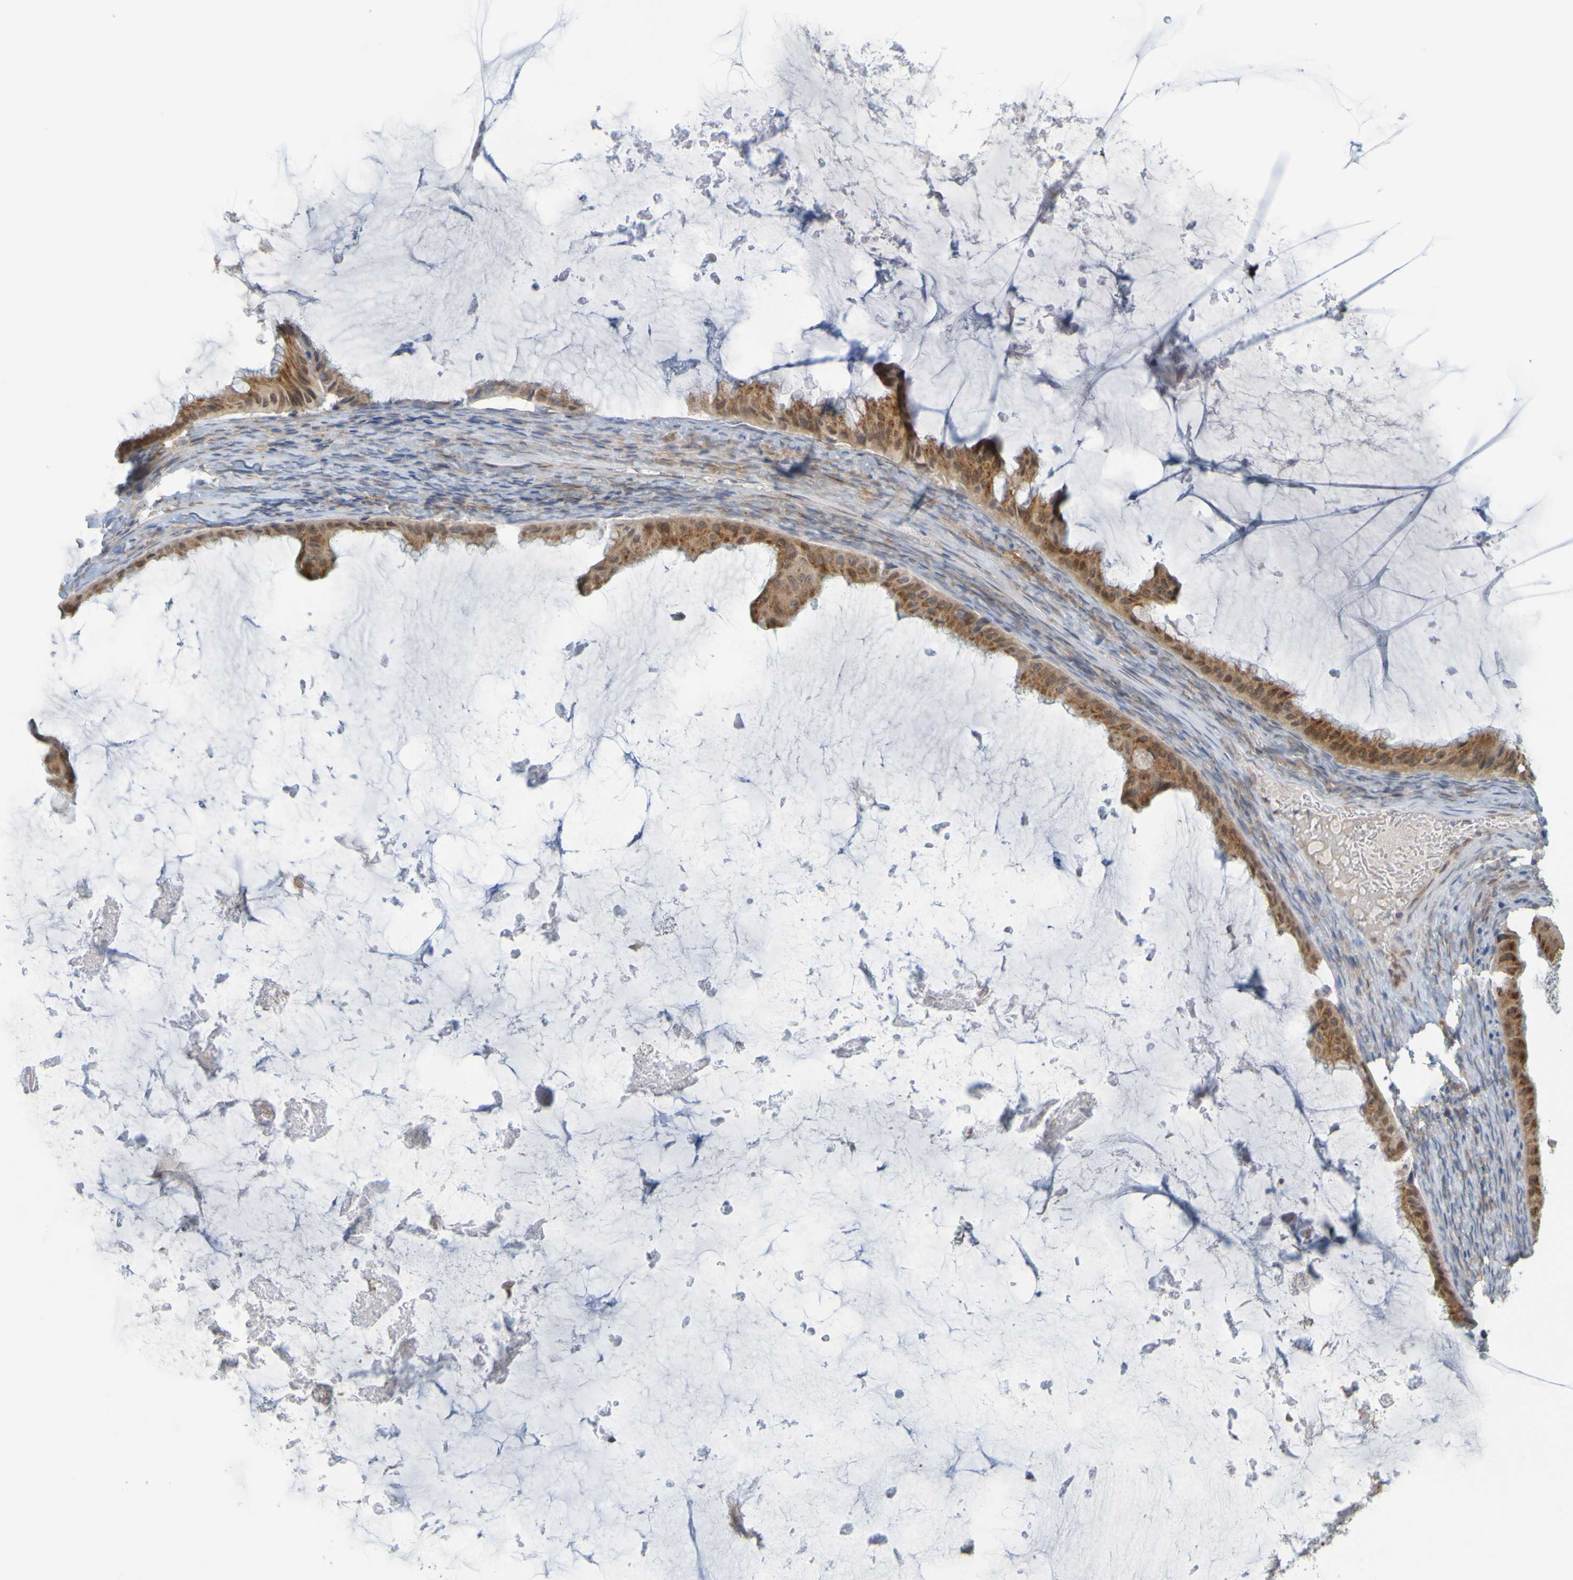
{"staining": {"intensity": "moderate", "quantity": ">75%", "location": "cytoplasmic/membranous"}, "tissue": "ovarian cancer", "cell_type": "Tumor cells", "image_type": "cancer", "snomed": [{"axis": "morphology", "description": "Cystadenocarcinoma, mucinous, NOS"}, {"axis": "topography", "description": "Ovary"}], "caption": "Protein staining of mucinous cystadenocarcinoma (ovarian) tissue reveals moderate cytoplasmic/membranous staining in about >75% of tumor cells.", "gene": "MOGS", "patient": {"sex": "female", "age": 61}}